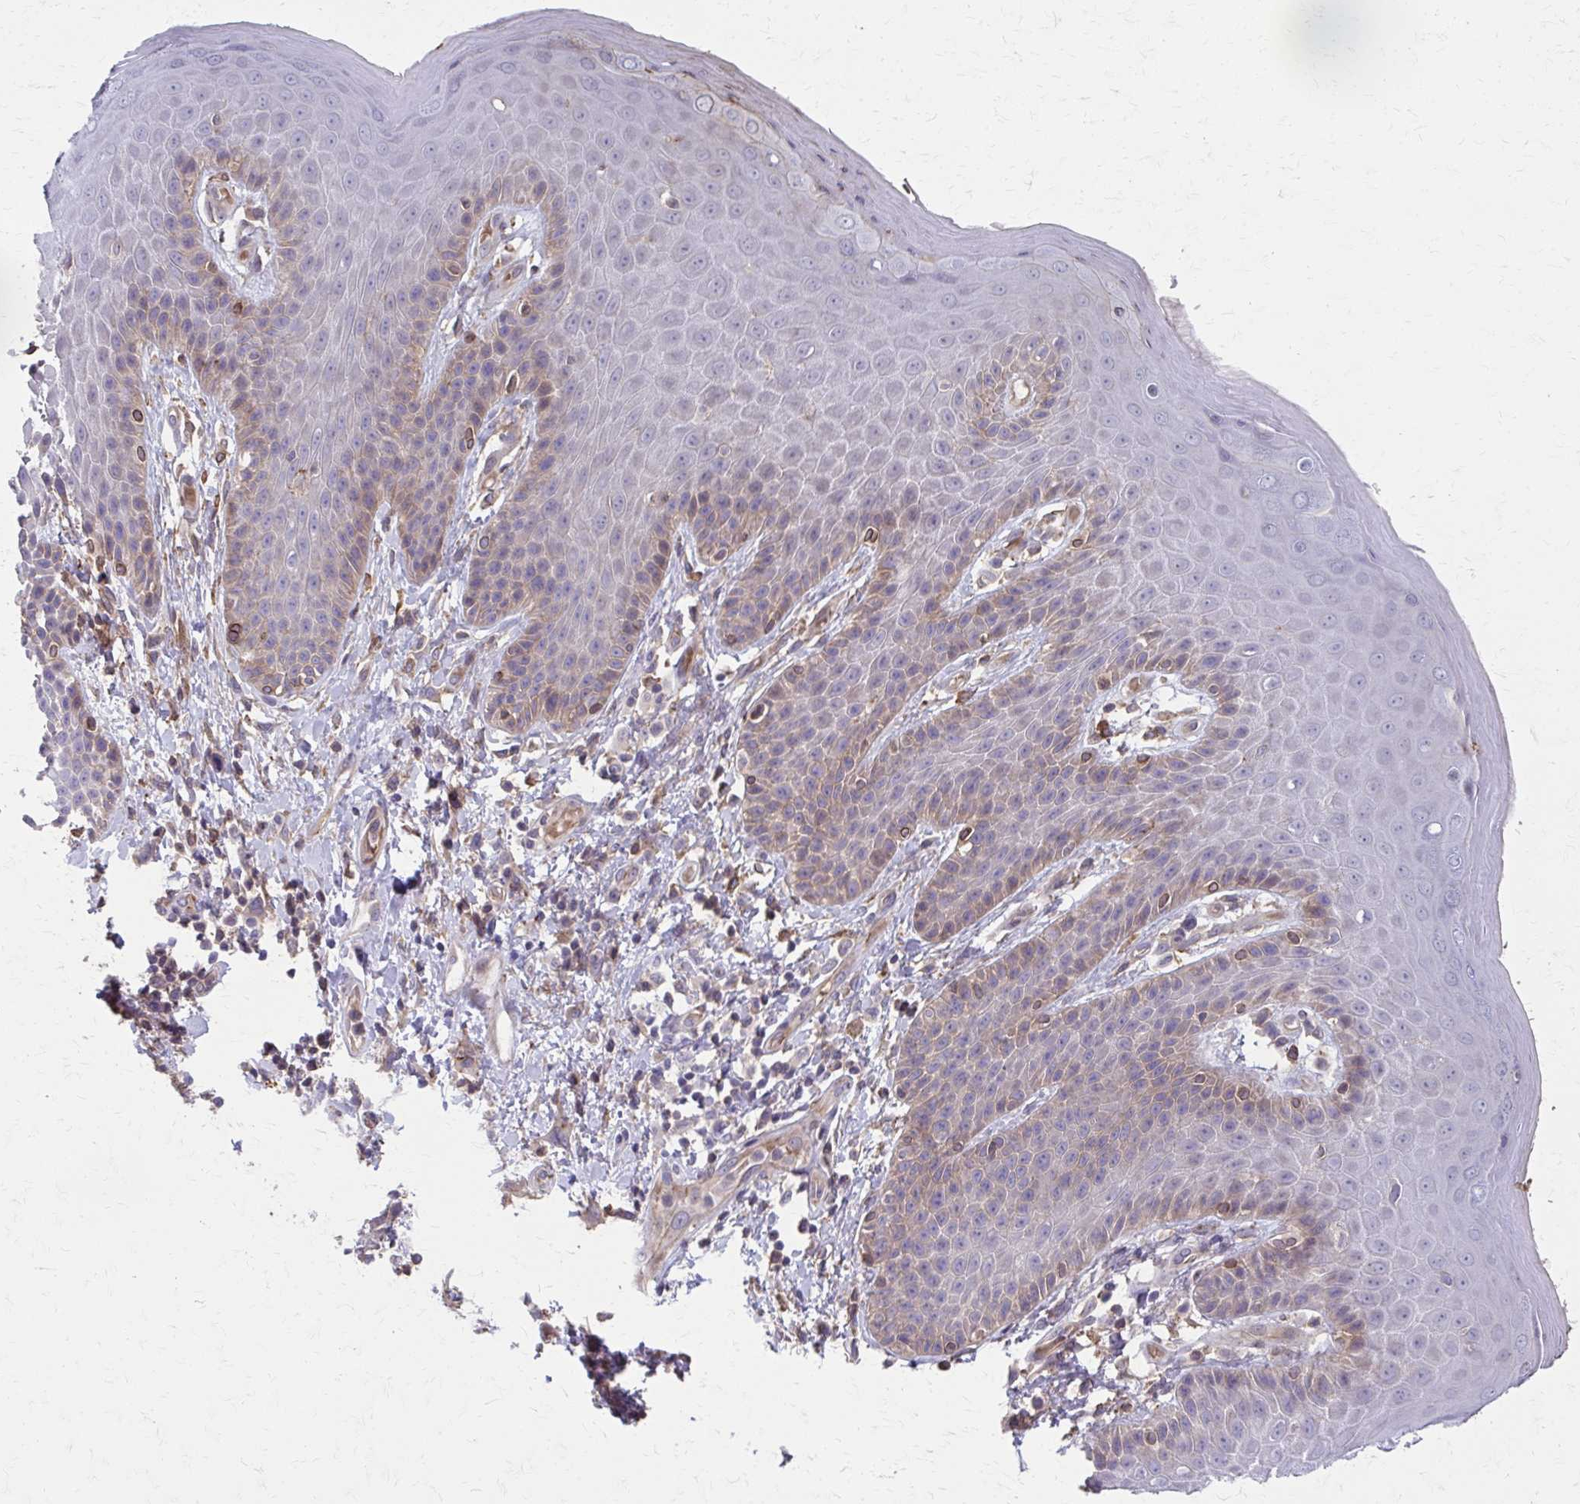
{"staining": {"intensity": "weak", "quantity": "<25%", "location": "cytoplasmic/membranous"}, "tissue": "skin", "cell_type": "Epidermal cells", "image_type": "normal", "snomed": [{"axis": "morphology", "description": "Normal tissue, NOS"}, {"axis": "topography", "description": "Anal"}, {"axis": "topography", "description": "Peripheral nerve tissue"}], "caption": "IHC of normal human skin demonstrates no staining in epidermal cells. Brightfield microscopy of immunohistochemistry stained with DAB (brown) and hematoxylin (blue), captured at high magnification.", "gene": "MMP14", "patient": {"sex": "male", "age": 51}}